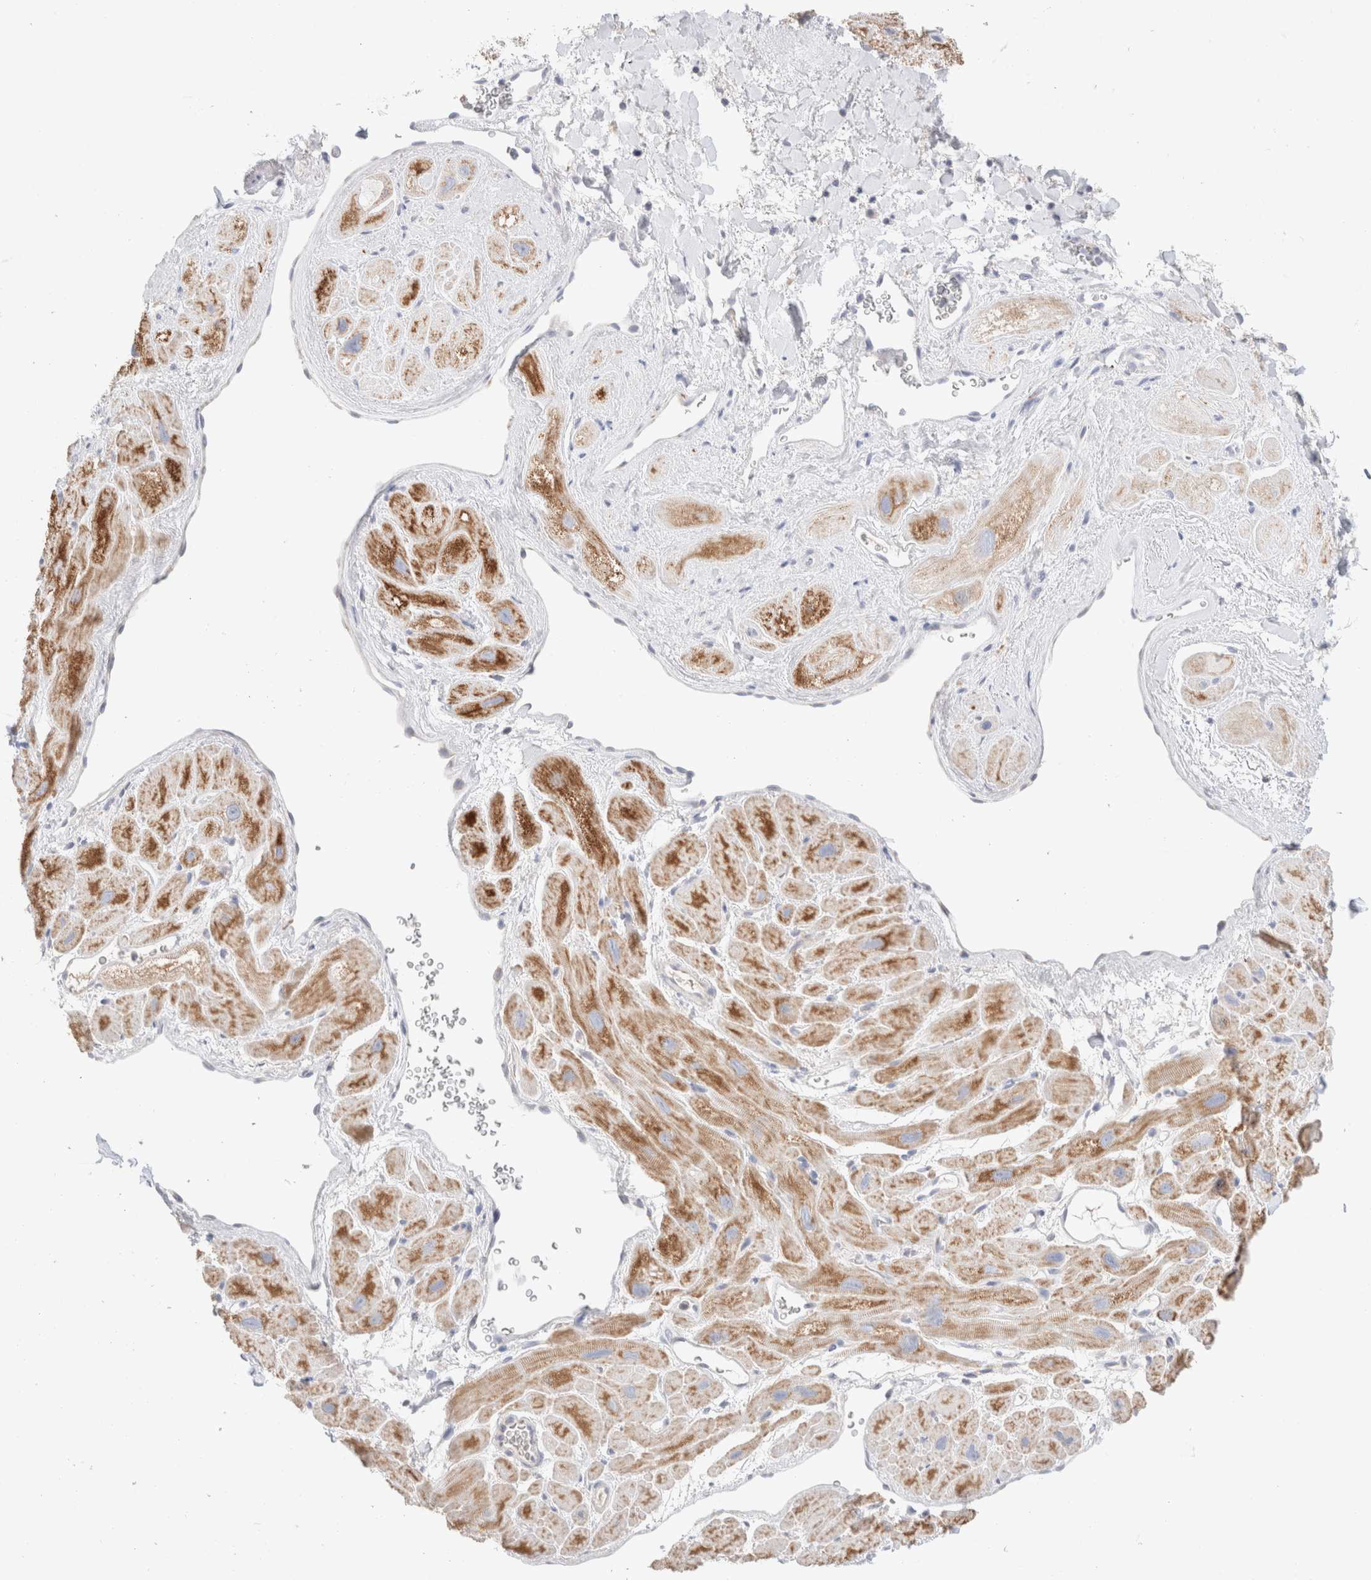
{"staining": {"intensity": "moderate", "quantity": ">75%", "location": "cytoplasmic/membranous"}, "tissue": "heart muscle", "cell_type": "Cardiomyocytes", "image_type": "normal", "snomed": [{"axis": "morphology", "description": "Normal tissue, NOS"}, {"axis": "topography", "description": "Heart"}], "caption": "About >75% of cardiomyocytes in normal human heart muscle demonstrate moderate cytoplasmic/membranous protein expression as visualized by brown immunohistochemical staining.", "gene": "ATP6V1C1", "patient": {"sex": "male", "age": 49}}